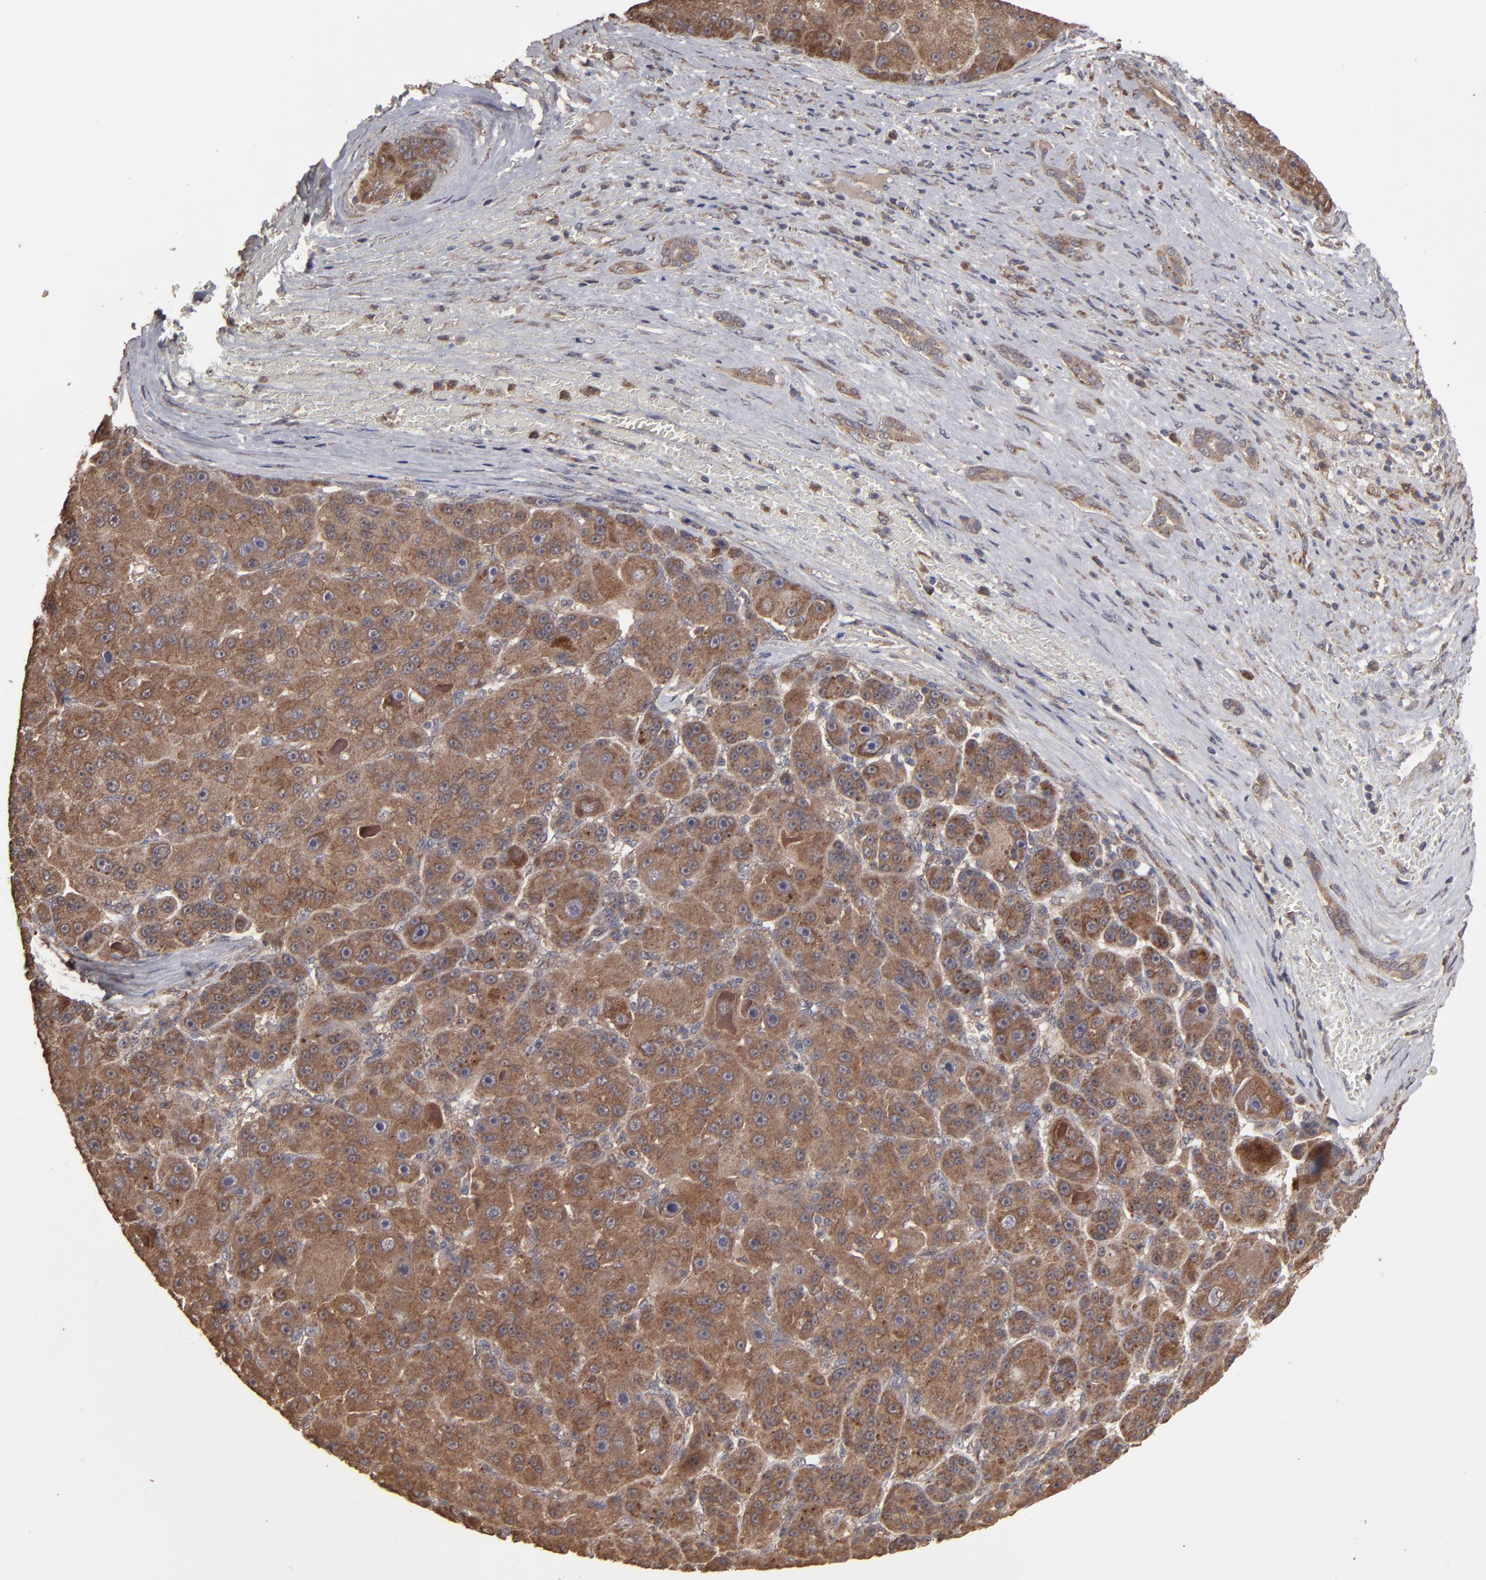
{"staining": {"intensity": "moderate", "quantity": ">75%", "location": "cytoplasmic/membranous"}, "tissue": "liver cancer", "cell_type": "Tumor cells", "image_type": "cancer", "snomed": [{"axis": "morphology", "description": "Carcinoma, Hepatocellular, NOS"}, {"axis": "topography", "description": "Liver"}], "caption": "There is medium levels of moderate cytoplasmic/membranous positivity in tumor cells of hepatocellular carcinoma (liver), as demonstrated by immunohistochemical staining (brown color).", "gene": "MMP2", "patient": {"sex": "male", "age": 76}}